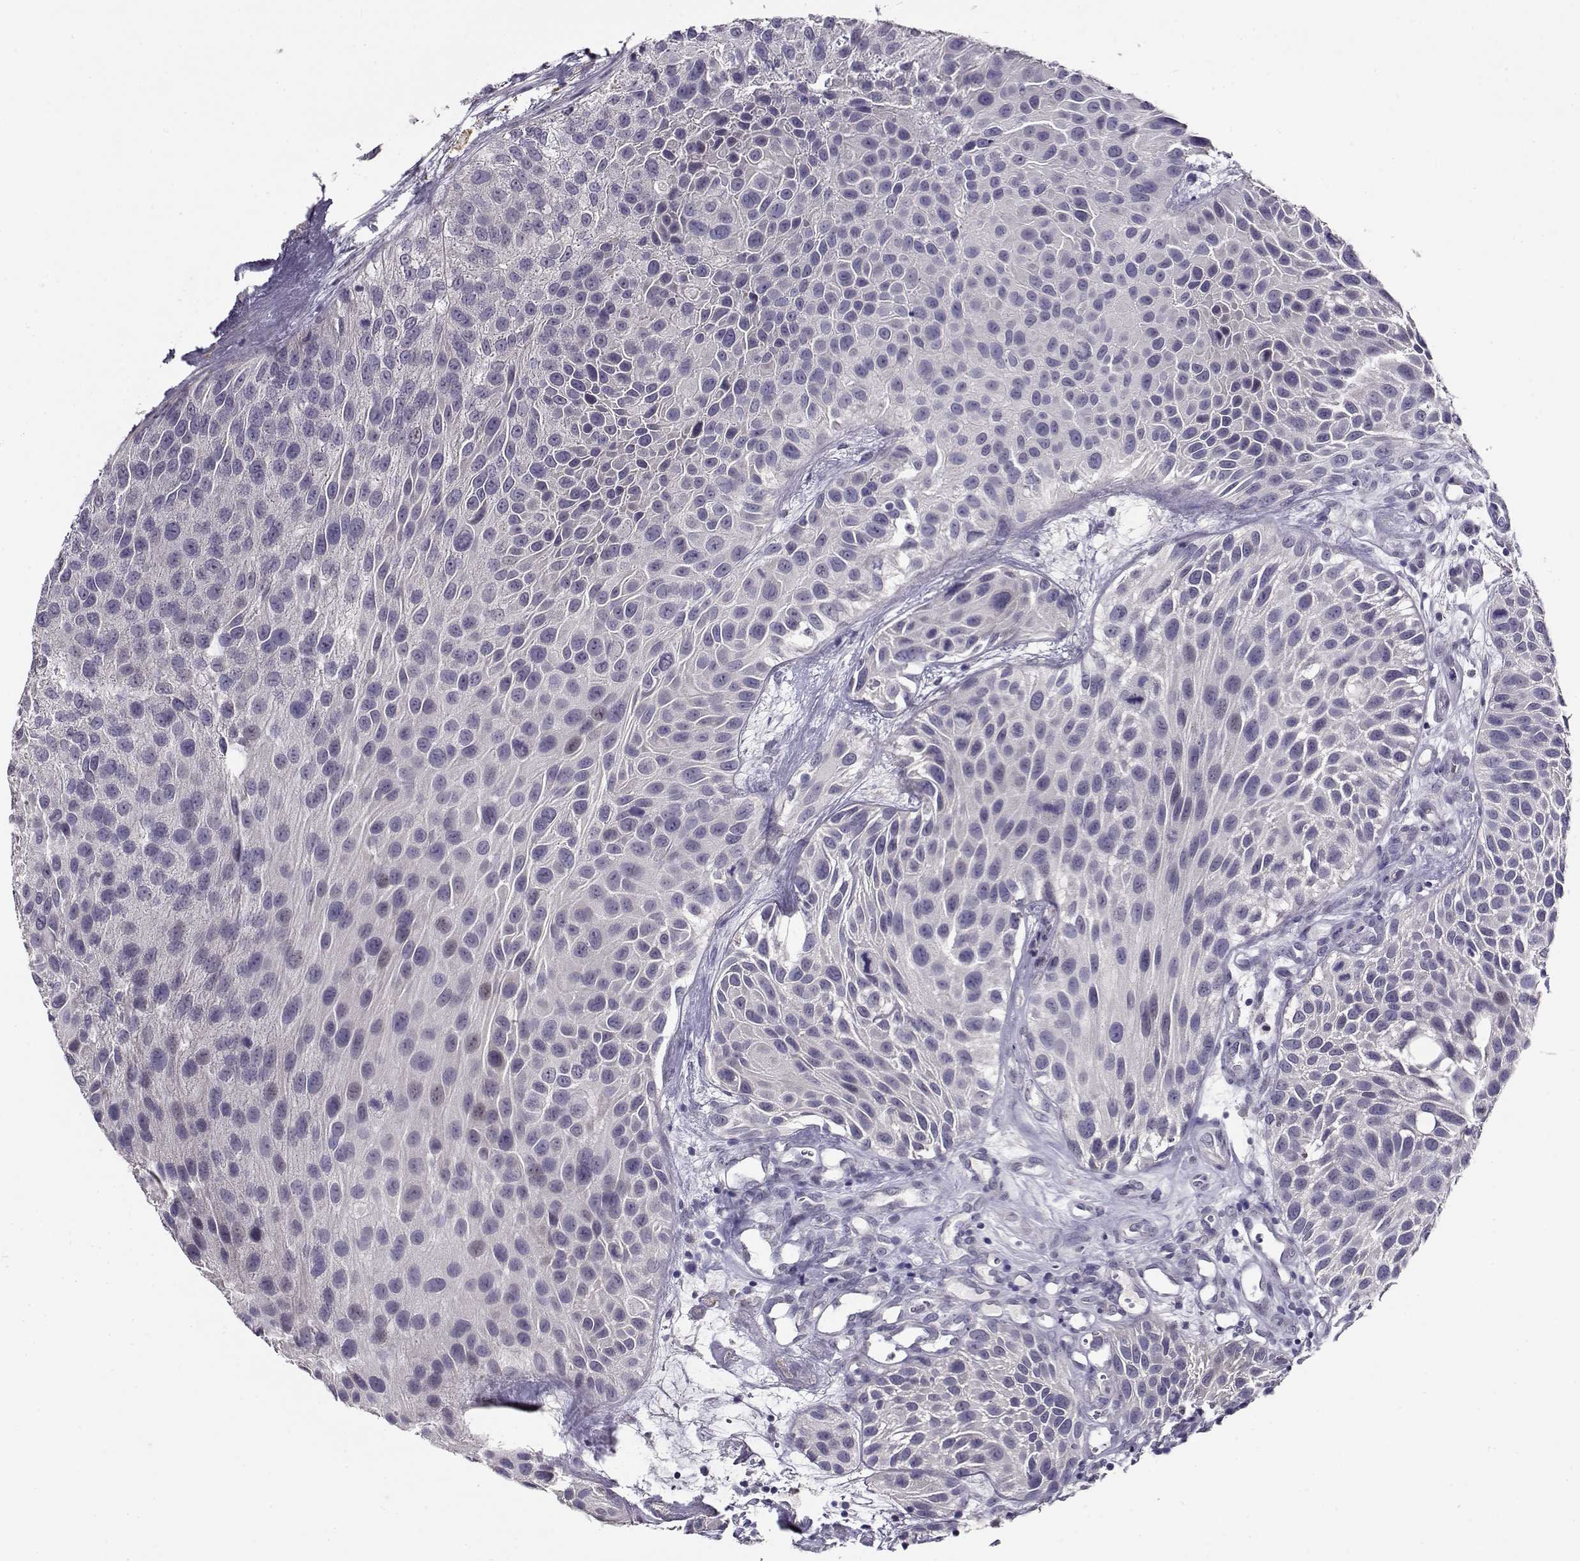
{"staining": {"intensity": "negative", "quantity": "none", "location": "none"}, "tissue": "urothelial cancer", "cell_type": "Tumor cells", "image_type": "cancer", "snomed": [{"axis": "morphology", "description": "Urothelial carcinoma, Low grade"}, {"axis": "topography", "description": "Urinary bladder"}], "caption": "Urothelial cancer stained for a protein using IHC reveals no staining tumor cells.", "gene": "RHOXF2", "patient": {"sex": "female", "age": 87}}